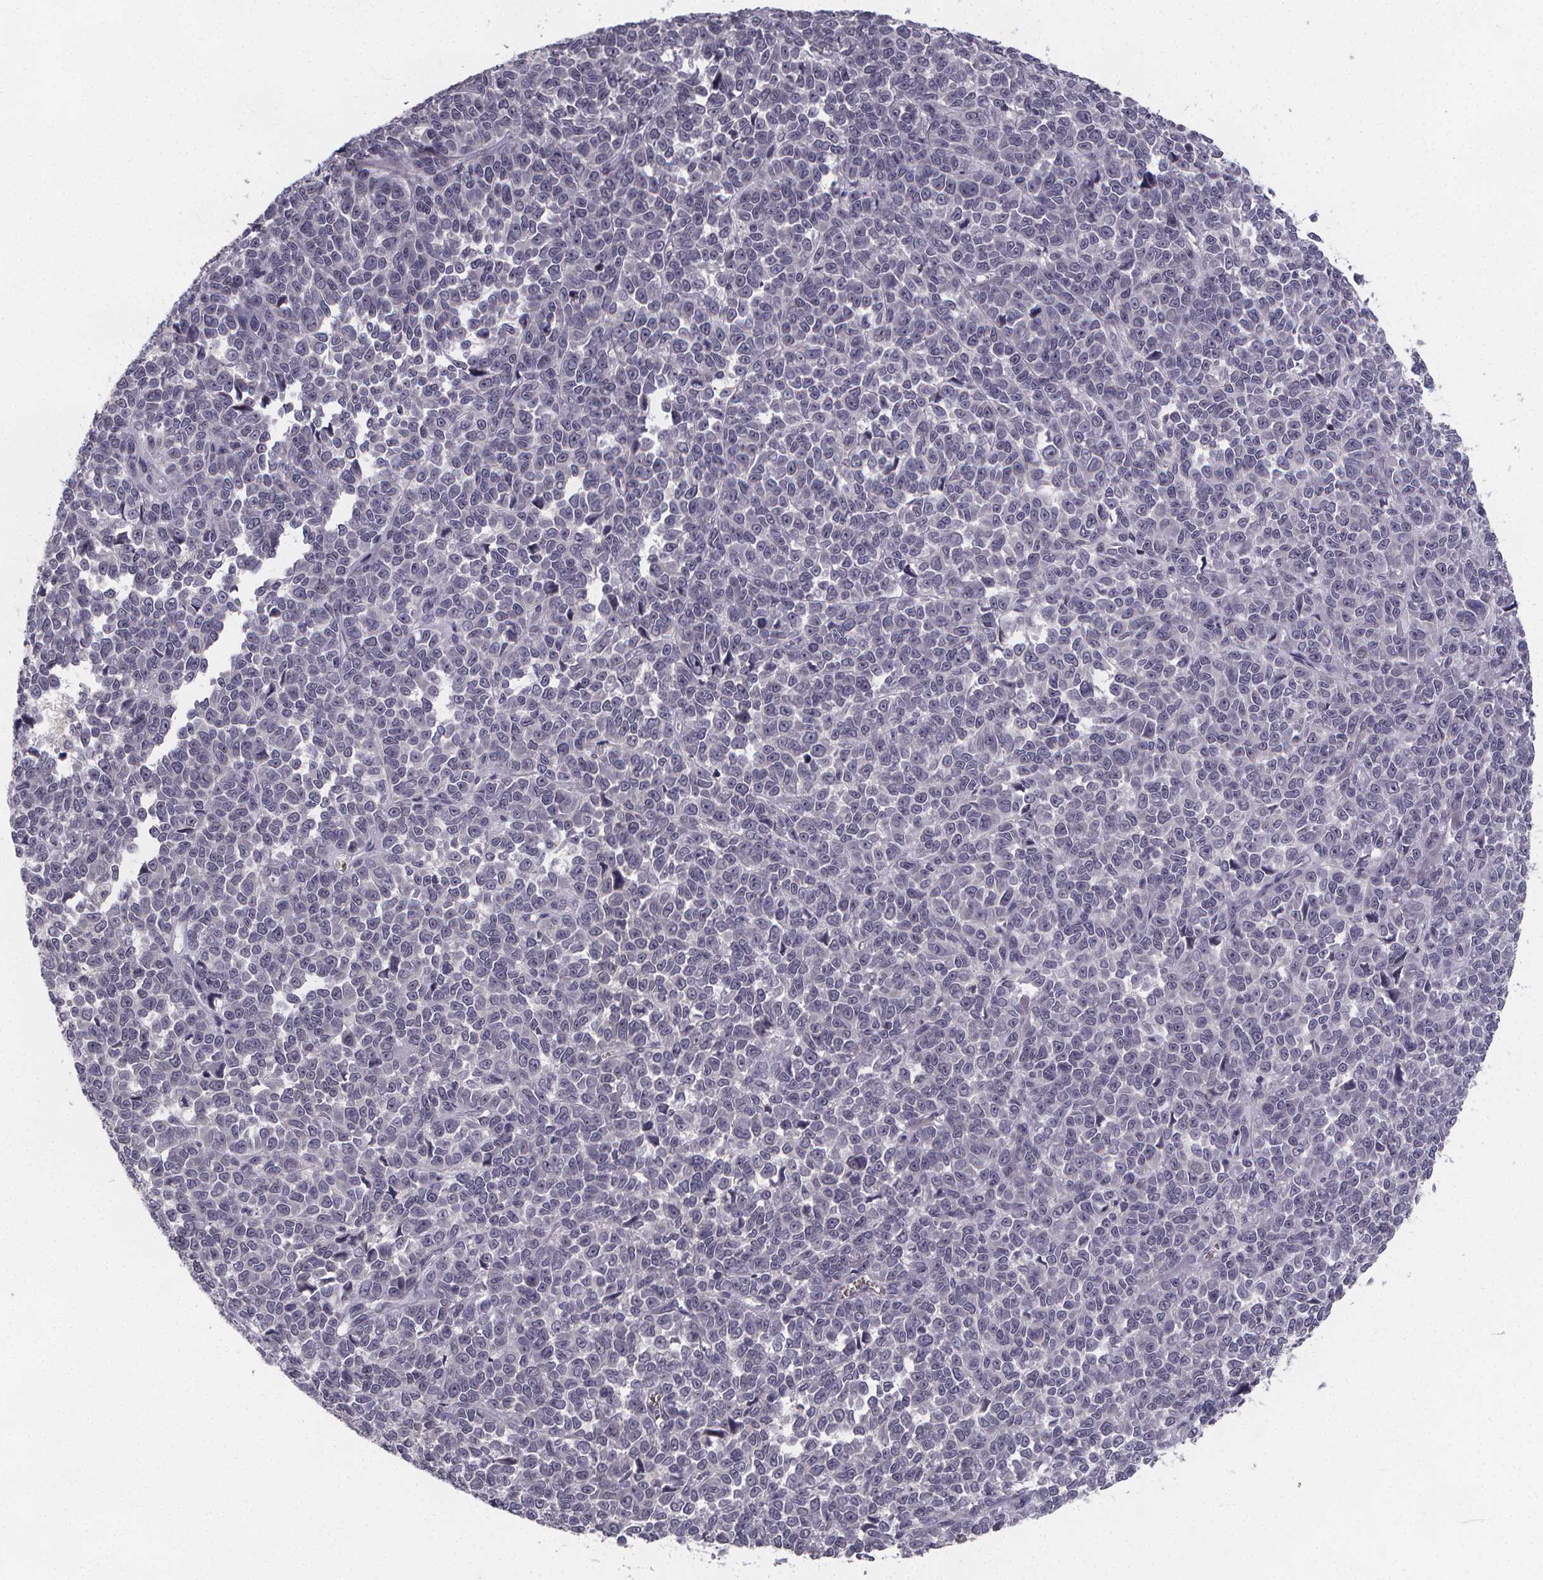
{"staining": {"intensity": "negative", "quantity": "none", "location": "none"}, "tissue": "melanoma", "cell_type": "Tumor cells", "image_type": "cancer", "snomed": [{"axis": "morphology", "description": "Malignant melanoma, NOS"}, {"axis": "topography", "description": "Skin"}], "caption": "Image shows no protein staining in tumor cells of malignant melanoma tissue.", "gene": "AGT", "patient": {"sex": "female", "age": 95}}